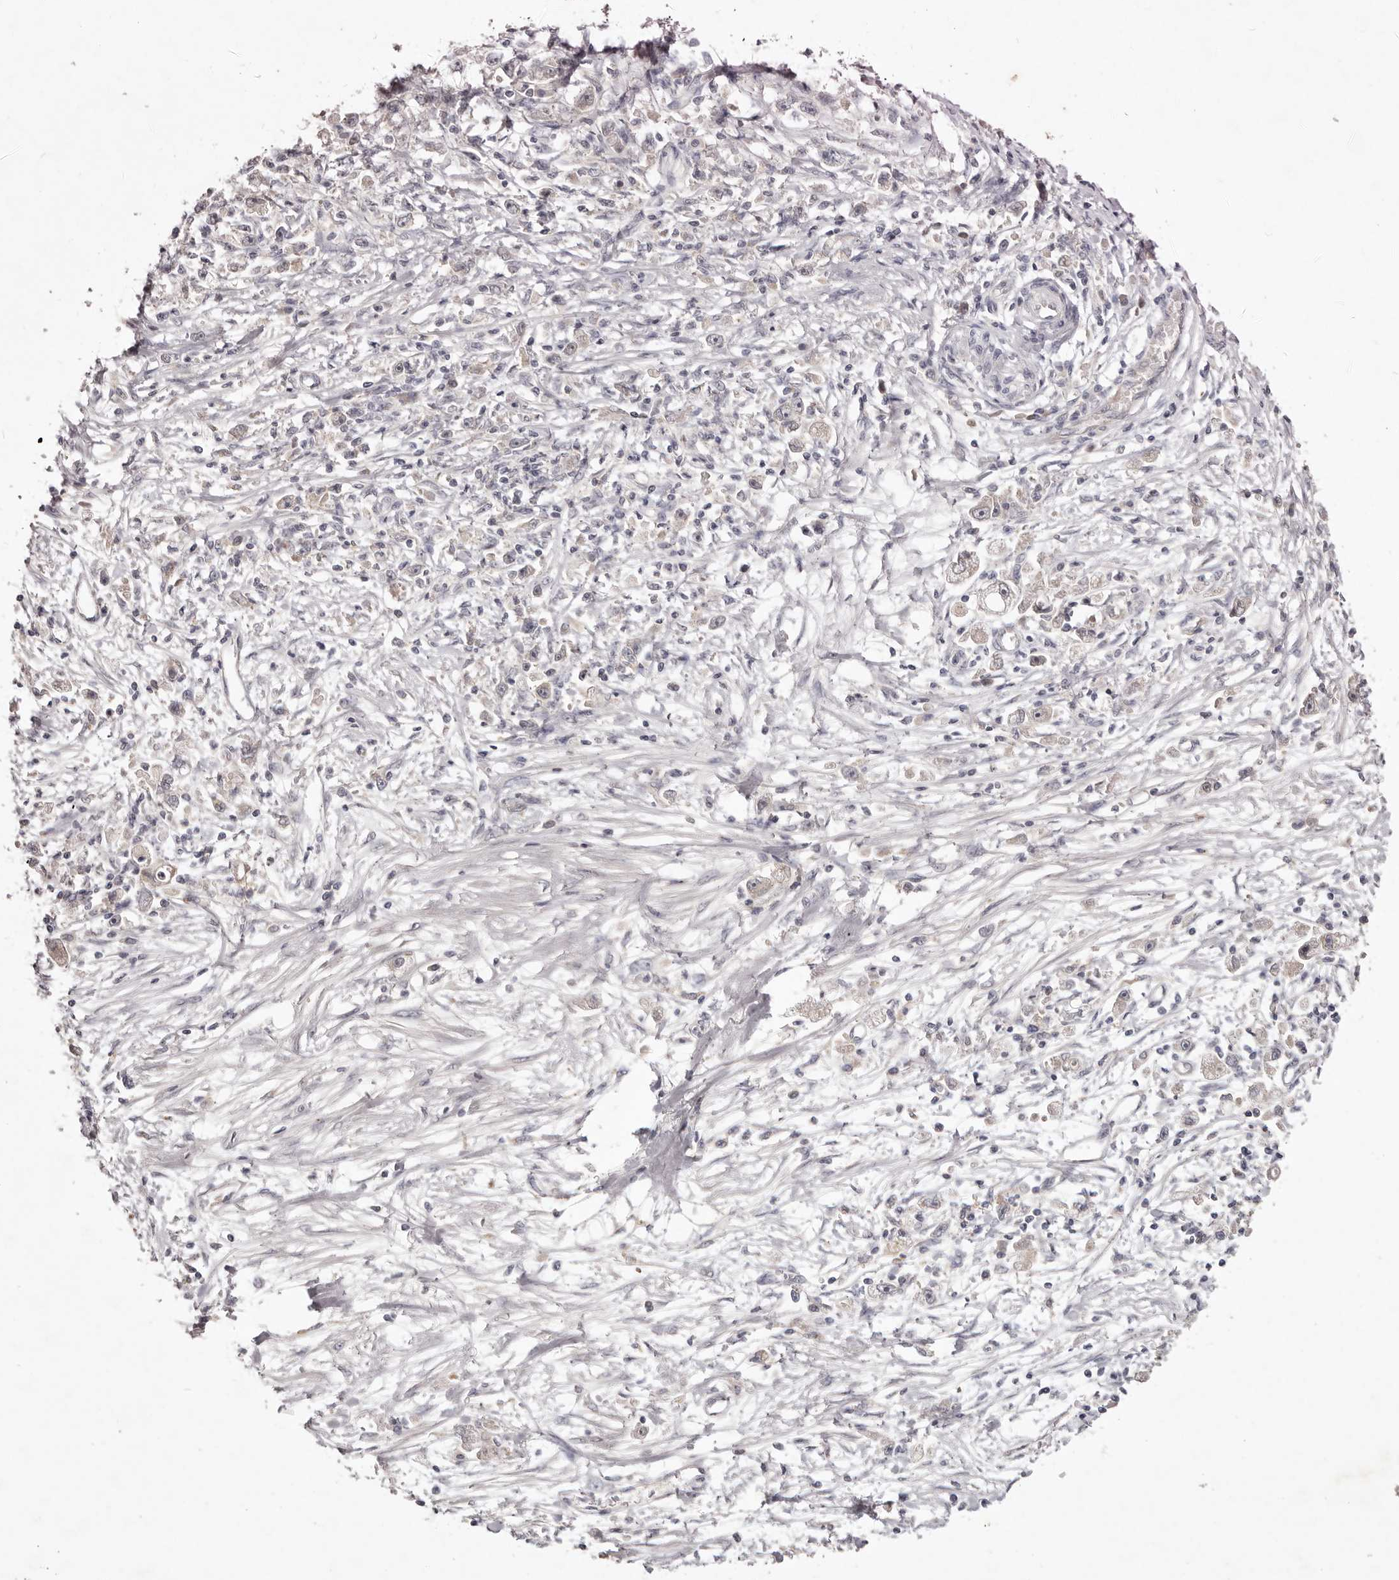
{"staining": {"intensity": "negative", "quantity": "none", "location": "none"}, "tissue": "stomach cancer", "cell_type": "Tumor cells", "image_type": "cancer", "snomed": [{"axis": "morphology", "description": "Adenocarcinoma, NOS"}, {"axis": "topography", "description": "Stomach"}], "caption": "Stomach adenocarcinoma stained for a protein using immunohistochemistry (IHC) exhibits no staining tumor cells.", "gene": "GARNL3", "patient": {"sex": "female", "age": 59}}